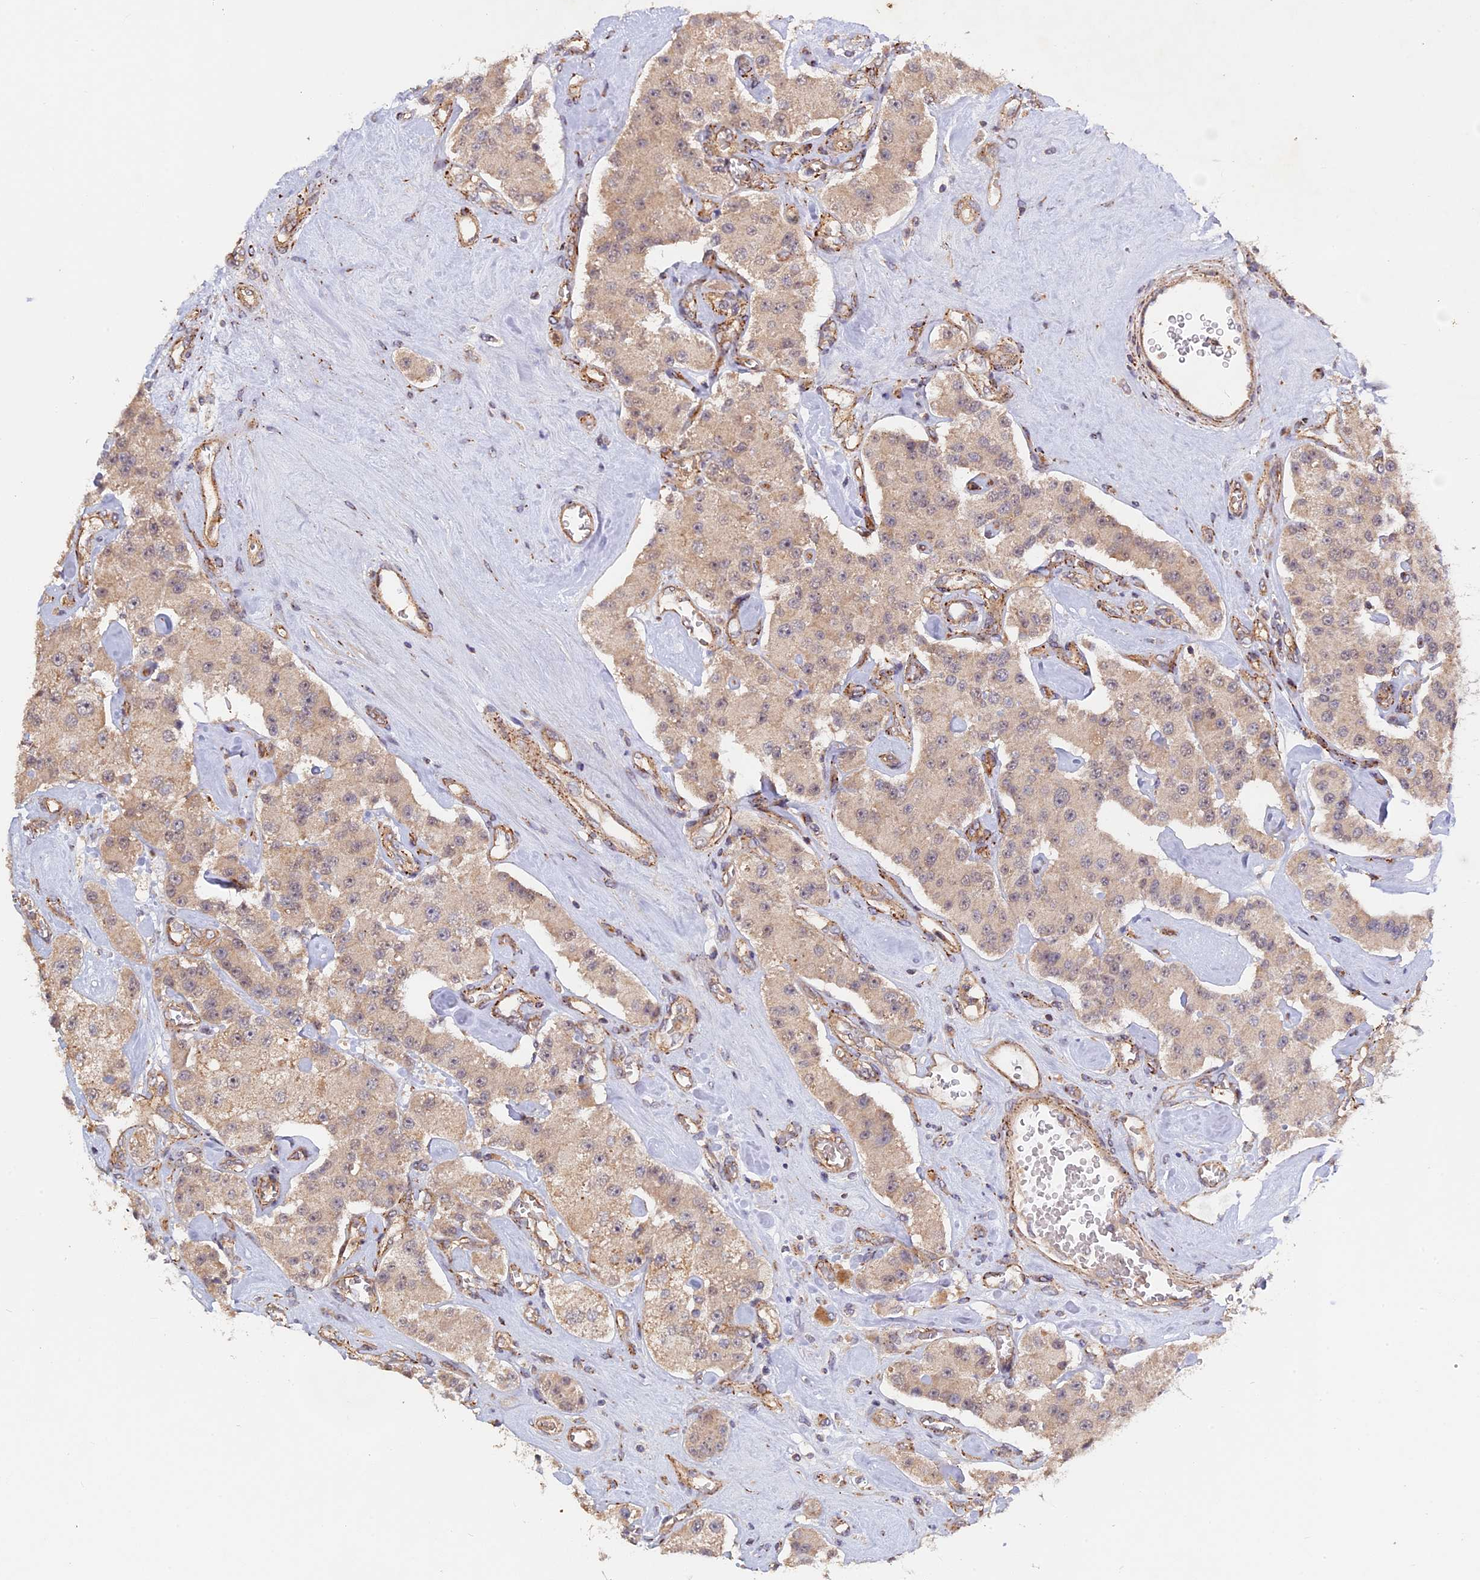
{"staining": {"intensity": "weak", "quantity": ">75%", "location": "cytoplasmic/membranous"}, "tissue": "carcinoid", "cell_type": "Tumor cells", "image_type": "cancer", "snomed": [{"axis": "morphology", "description": "Carcinoid, malignant, NOS"}, {"axis": "topography", "description": "Pancreas"}], "caption": "This histopathology image exhibits carcinoid stained with IHC to label a protein in brown. The cytoplasmic/membranous of tumor cells show weak positivity for the protein. Nuclei are counter-stained blue.", "gene": "FERMT1", "patient": {"sex": "male", "age": 41}}